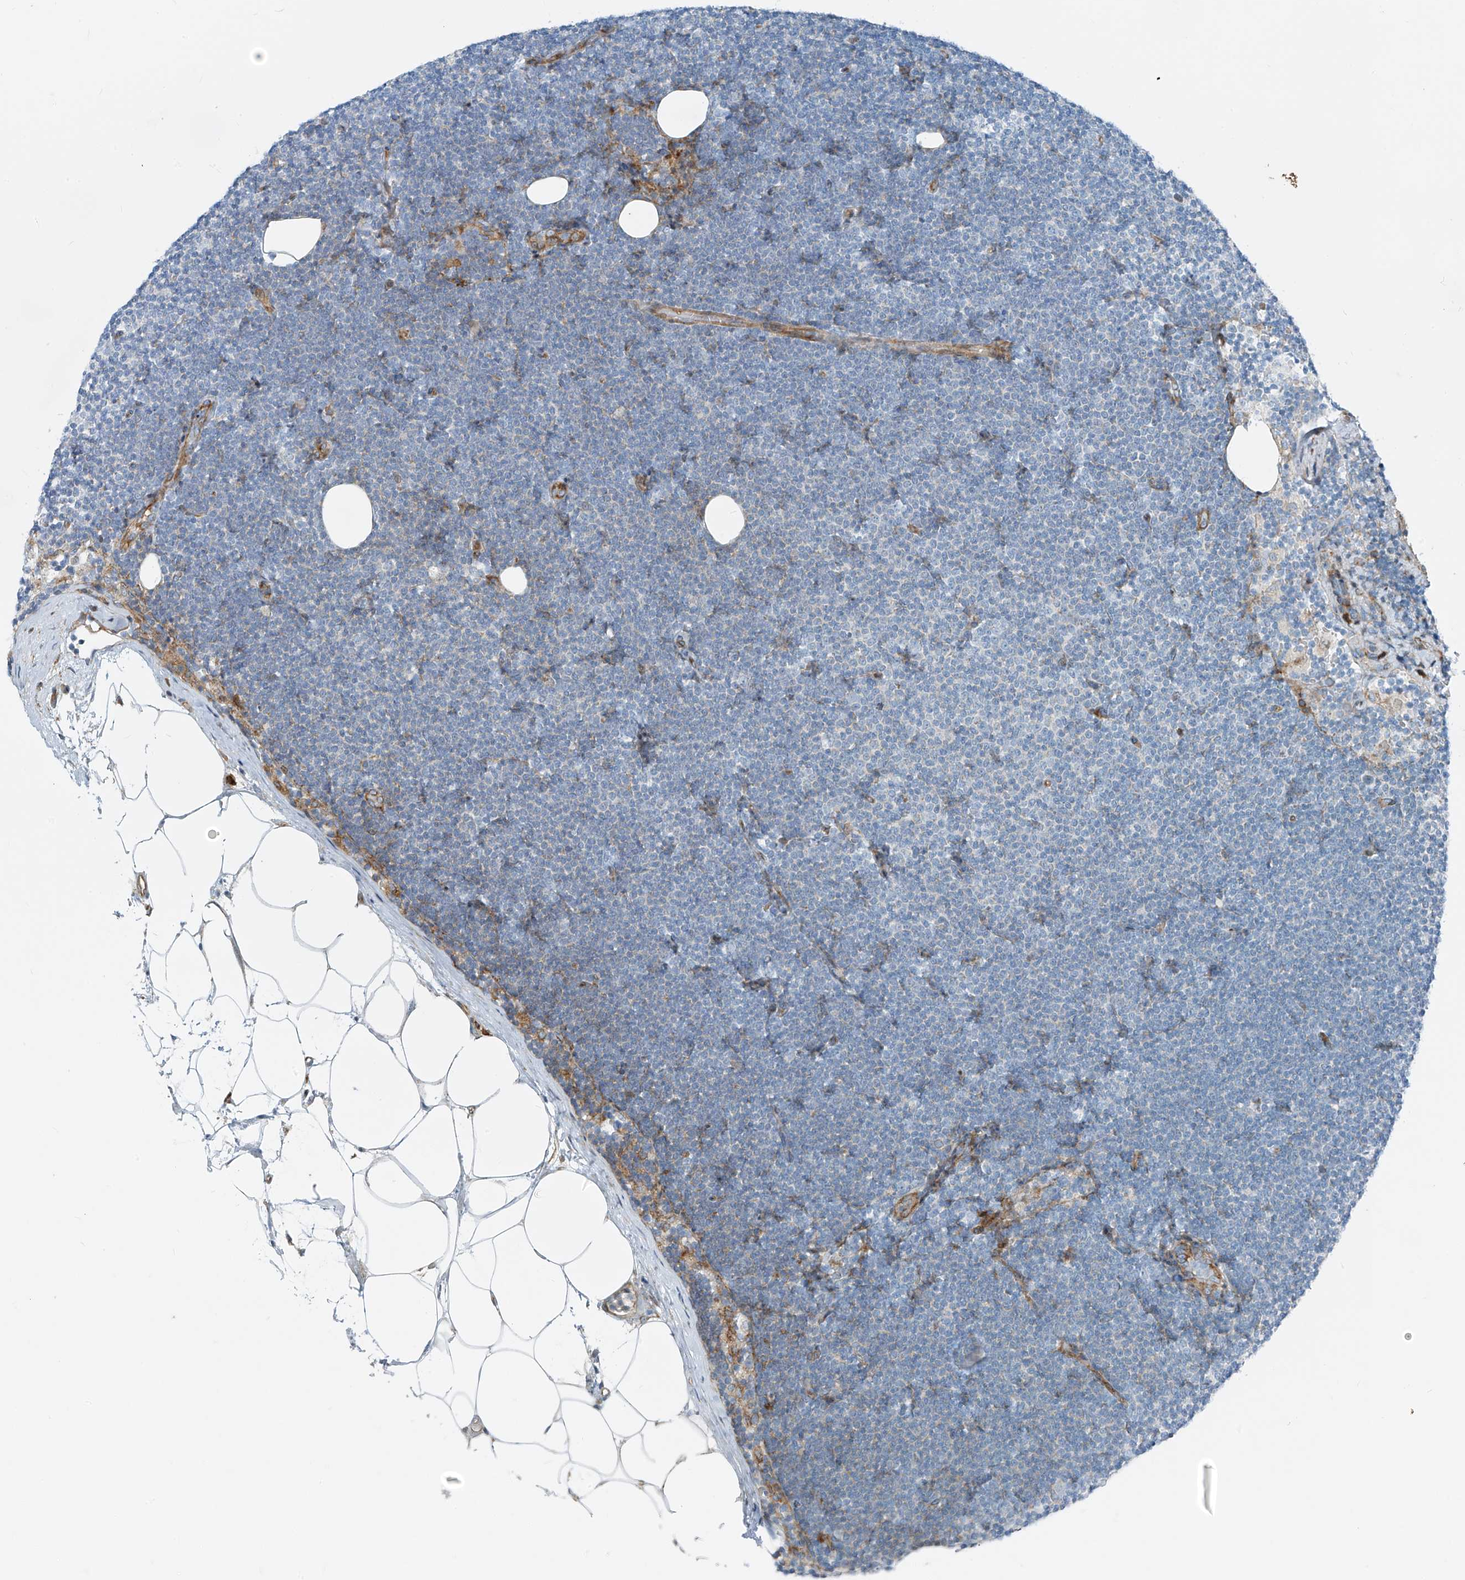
{"staining": {"intensity": "negative", "quantity": "none", "location": "none"}, "tissue": "lymphoma", "cell_type": "Tumor cells", "image_type": "cancer", "snomed": [{"axis": "morphology", "description": "Malignant lymphoma, non-Hodgkin's type, Low grade"}, {"axis": "topography", "description": "Lymph node"}], "caption": "IHC micrograph of neoplastic tissue: malignant lymphoma, non-Hodgkin's type (low-grade) stained with DAB shows no significant protein positivity in tumor cells. (Brightfield microscopy of DAB (3,3'-diaminobenzidine) immunohistochemistry at high magnification).", "gene": "HIC2", "patient": {"sex": "female", "age": 53}}